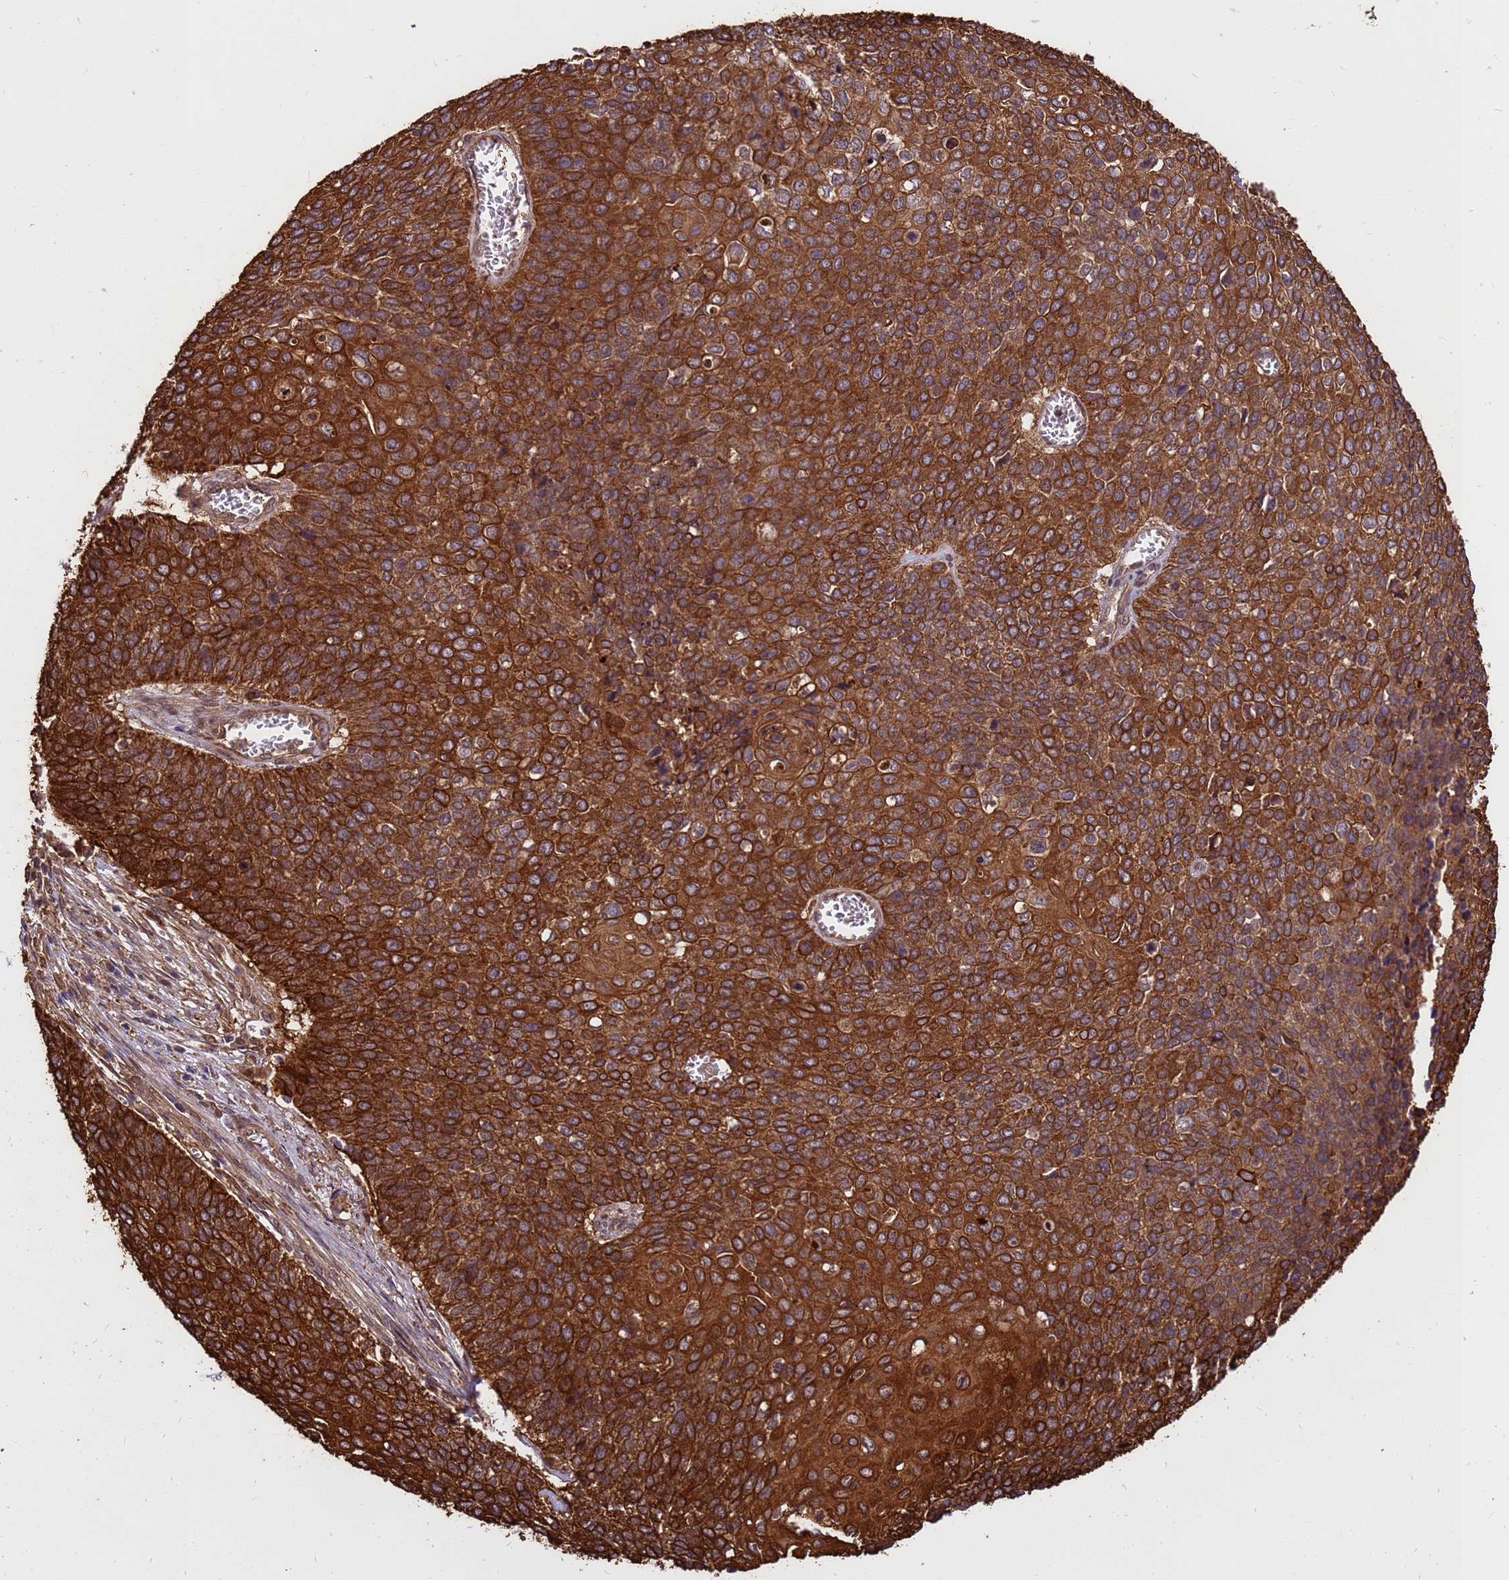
{"staining": {"intensity": "strong", "quantity": ">75%", "location": "cytoplasmic/membranous"}, "tissue": "cervical cancer", "cell_type": "Tumor cells", "image_type": "cancer", "snomed": [{"axis": "morphology", "description": "Squamous cell carcinoma, NOS"}, {"axis": "topography", "description": "Cervix"}], "caption": "Human cervical cancer (squamous cell carcinoma) stained with a protein marker exhibits strong staining in tumor cells.", "gene": "ZNF618", "patient": {"sex": "female", "age": 39}}